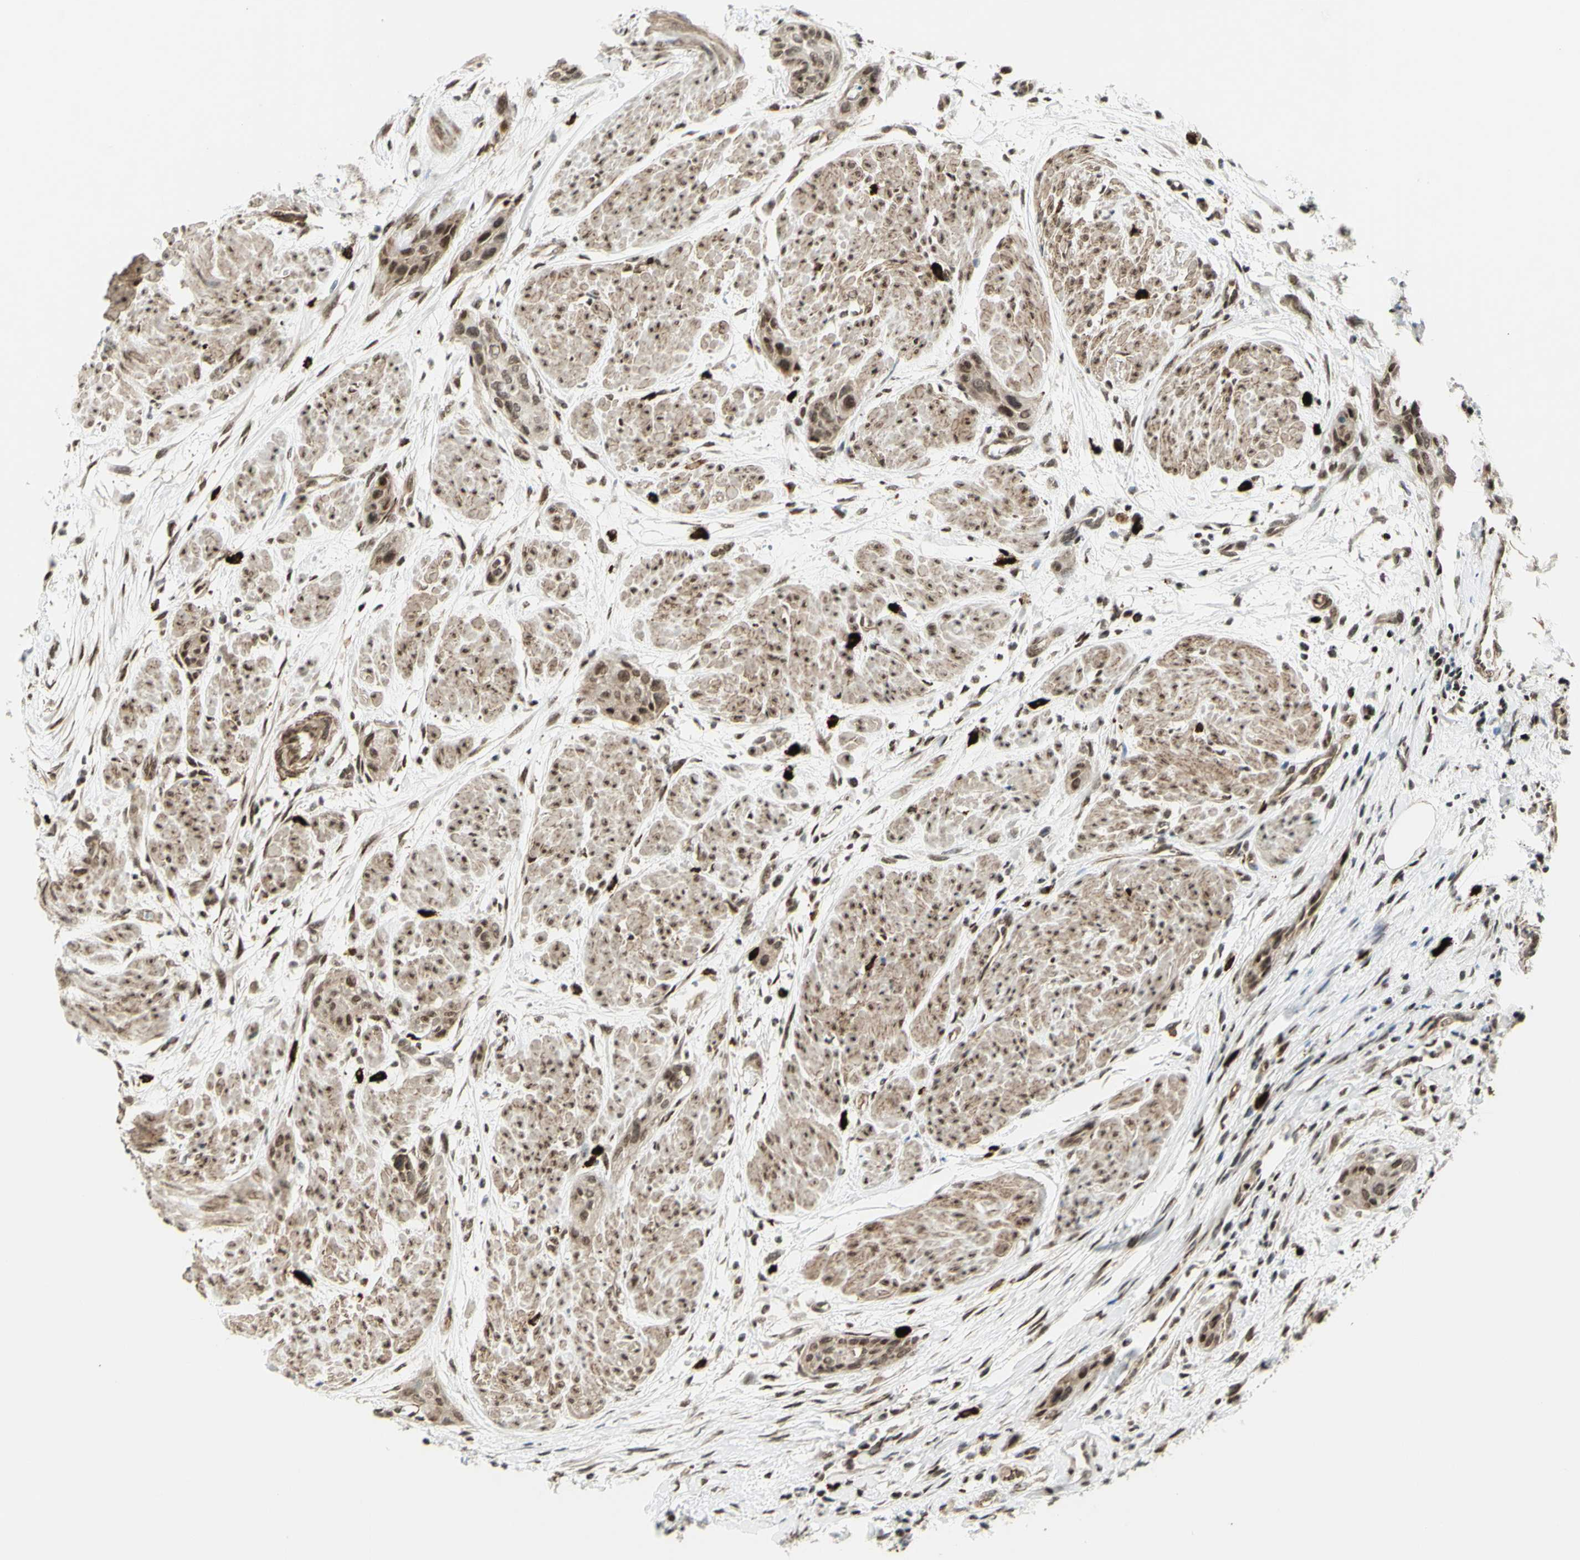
{"staining": {"intensity": "moderate", "quantity": ">75%", "location": "nuclear"}, "tissue": "urothelial cancer", "cell_type": "Tumor cells", "image_type": "cancer", "snomed": [{"axis": "morphology", "description": "Urothelial carcinoma, High grade"}, {"axis": "topography", "description": "Urinary bladder"}], "caption": "Moderate nuclear protein expression is seen in about >75% of tumor cells in urothelial carcinoma (high-grade). (Brightfield microscopy of DAB IHC at high magnification).", "gene": "ZMYM6", "patient": {"sex": "male", "age": 35}}